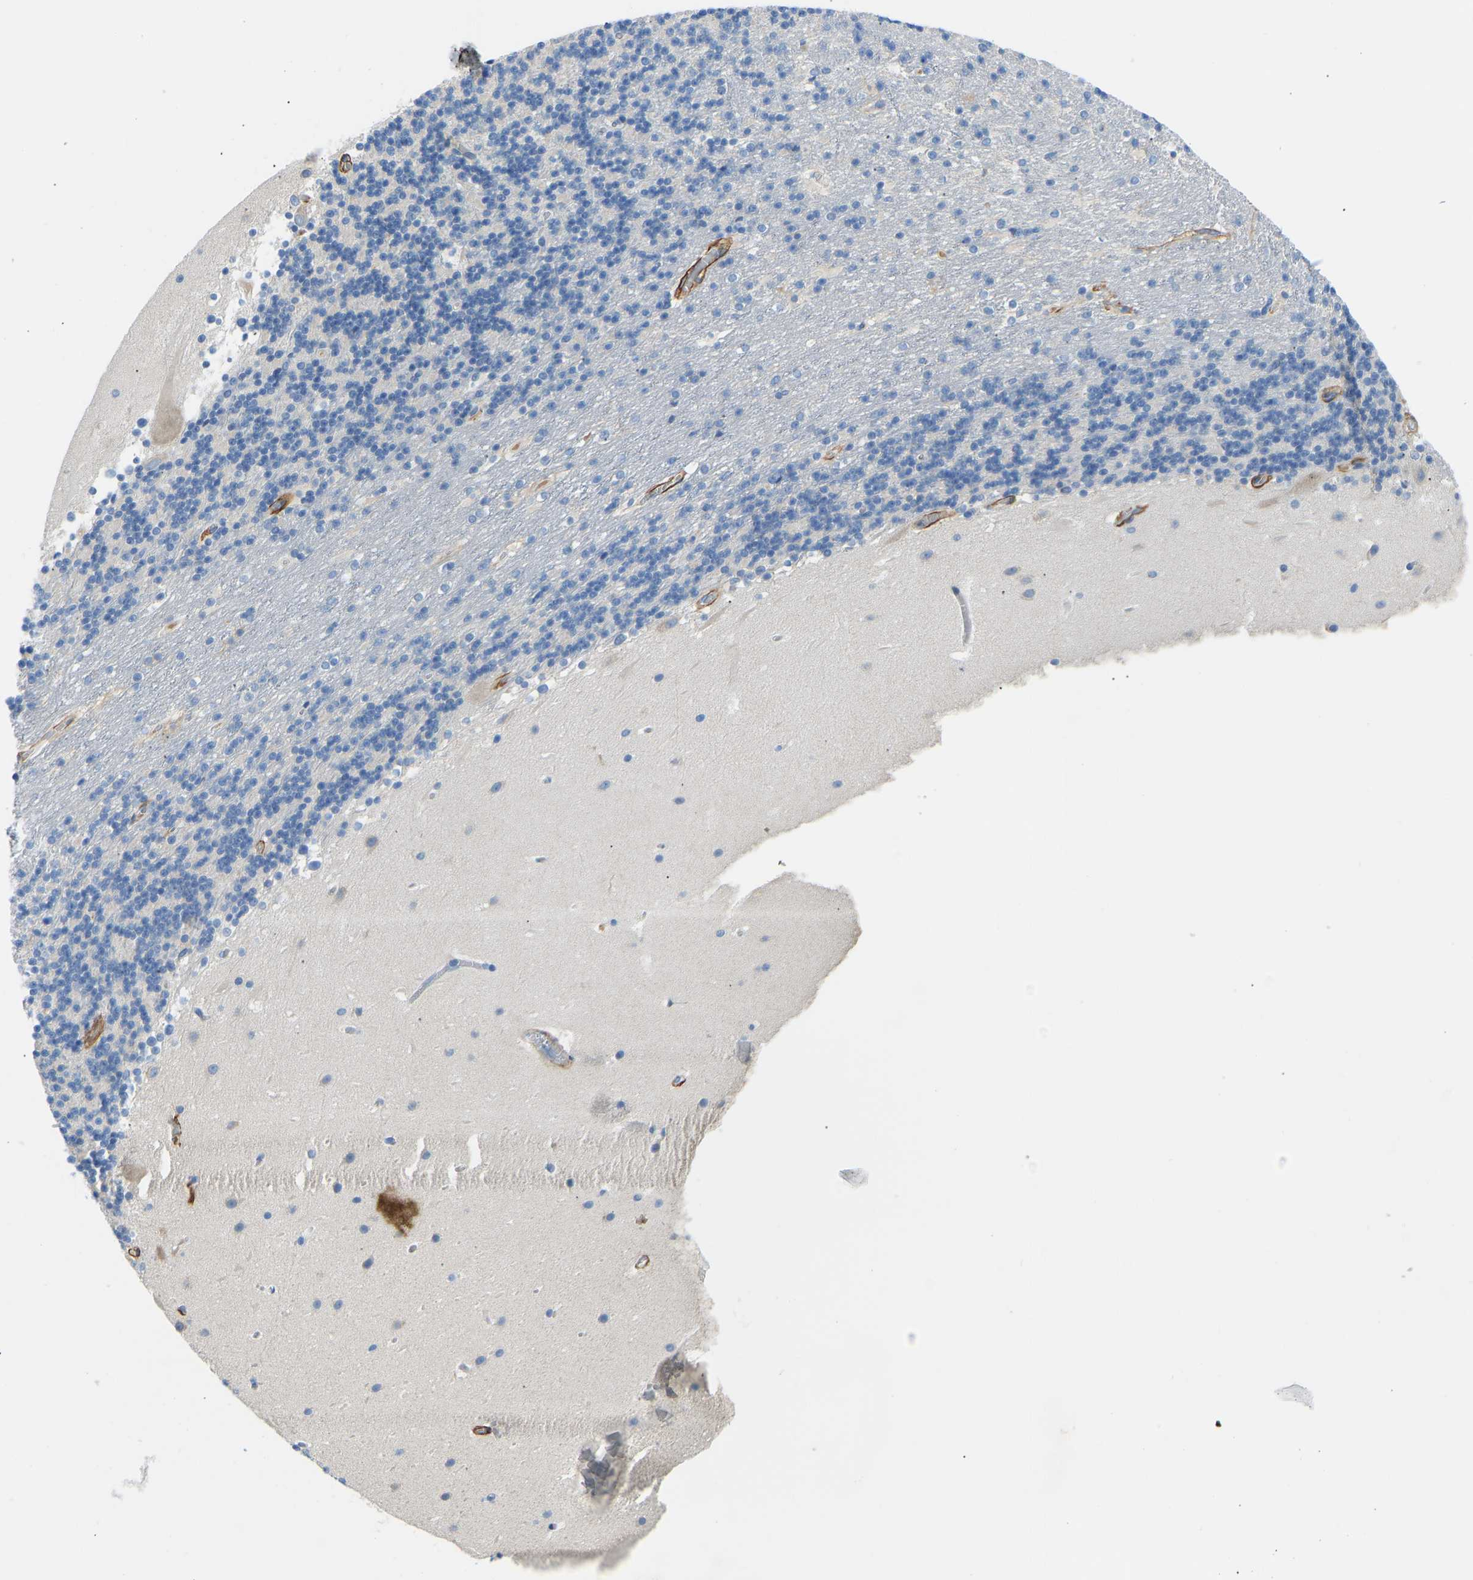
{"staining": {"intensity": "negative", "quantity": "none", "location": "none"}, "tissue": "cerebellum", "cell_type": "Cells in granular layer", "image_type": "normal", "snomed": [{"axis": "morphology", "description": "Normal tissue, NOS"}, {"axis": "topography", "description": "Cerebellum"}], "caption": "IHC of normal cerebellum displays no staining in cells in granular layer.", "gene": "COL15A1", "patient": {"sex": "male", "age": 45}}